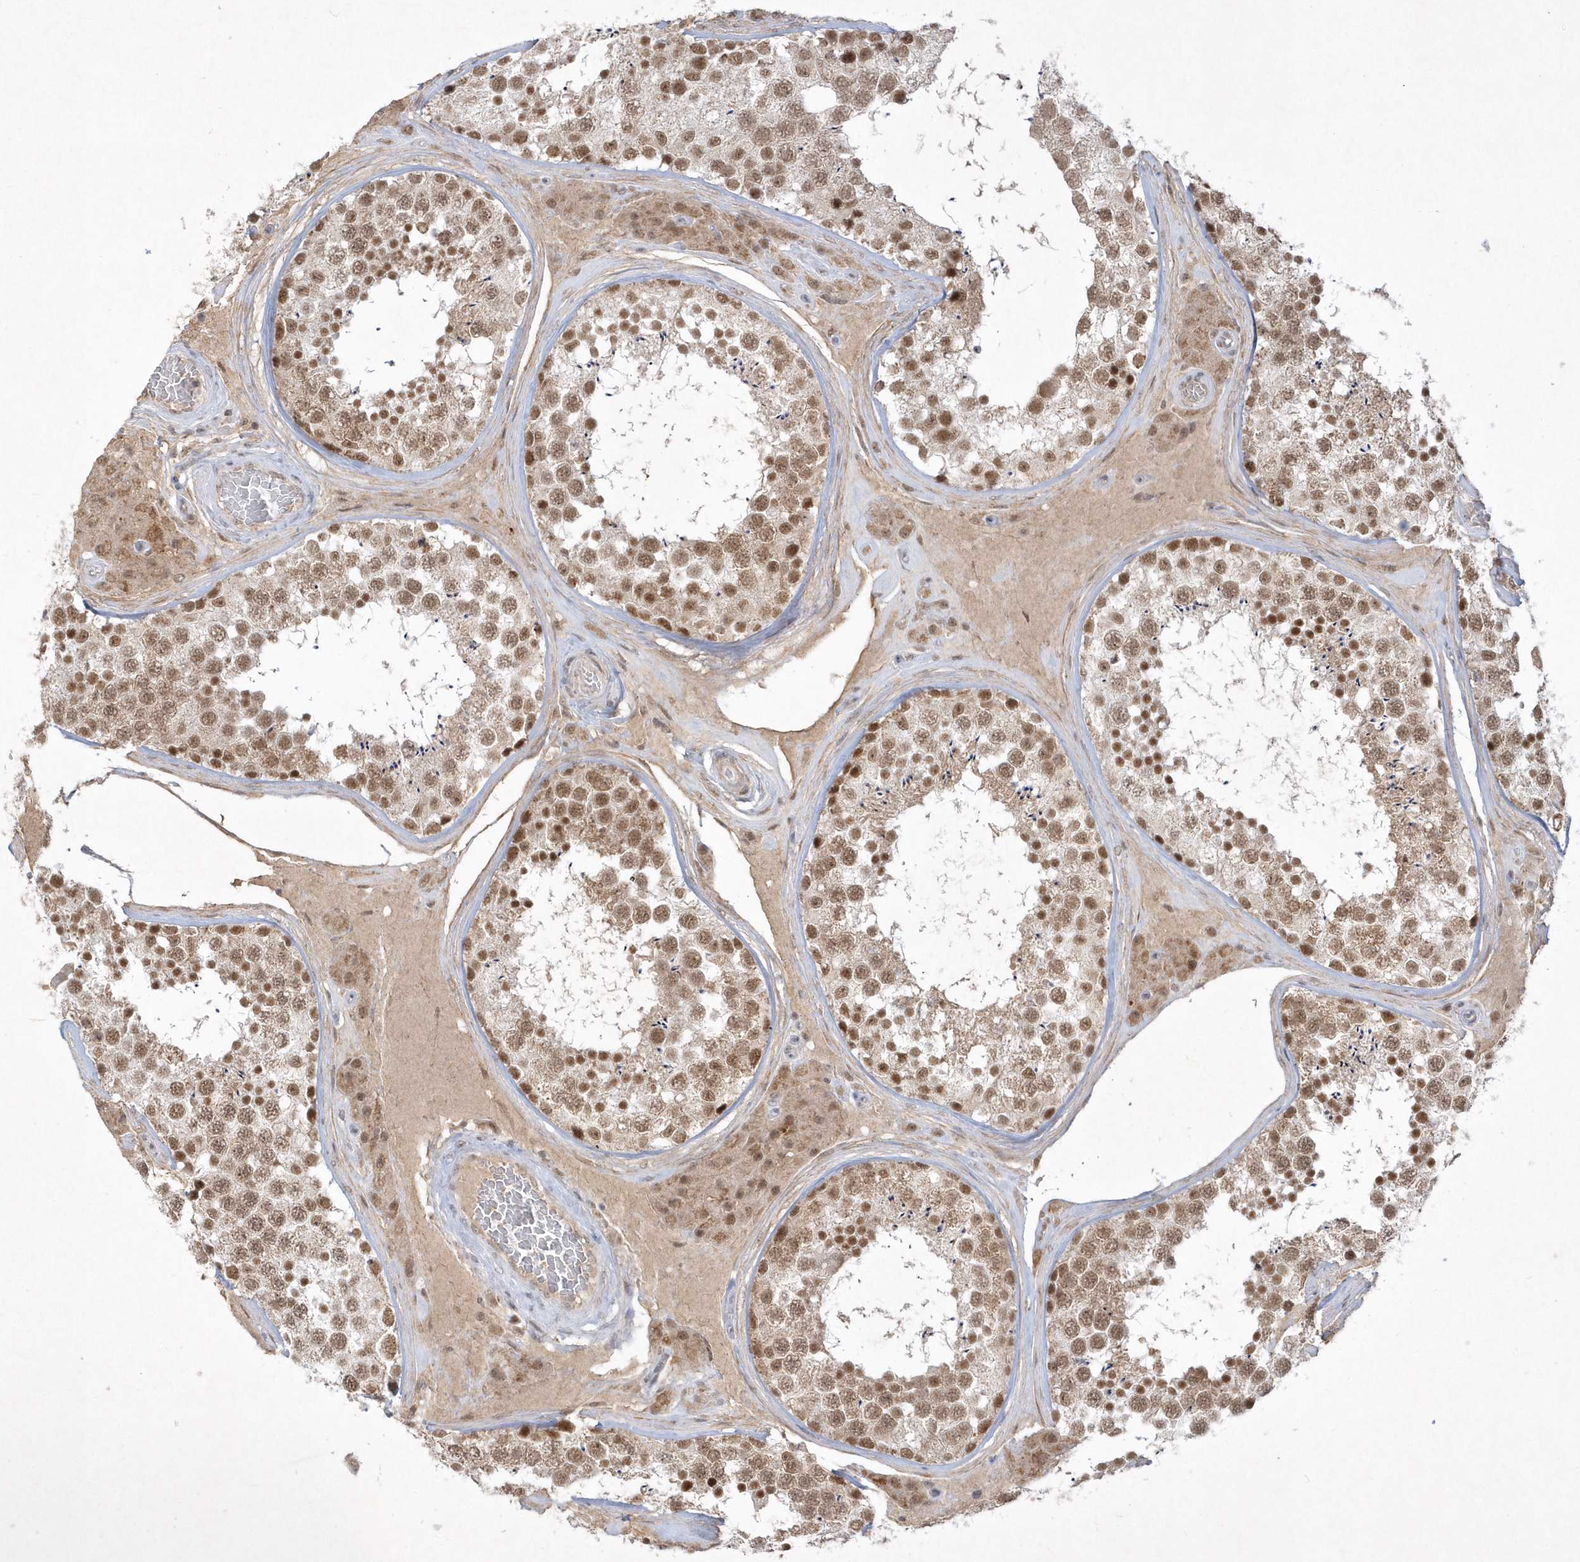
{"staining": {"intensity": "moderate", "quantity": ">75%", "location": "nuclear"}, "tissue": "testis", "cell_type": "Cells in seminiferous ducts", "image_type": "normal", "snomed": [{"axis": "morphology", "description": "Normal tissue, NOS"}, {"axis": "topography", "description": "Testis"}], "caption": "A brown stain labels moderate nuclear positivity of a protein in cells in seminiferous ducts of benign testis. (DAB (3,3'-diaminobenzidine) IHC, brown staining for protein, blue staining for nuclei).", "gene": "CPSF3", "patient": {"sex": "male", "age": 46}}